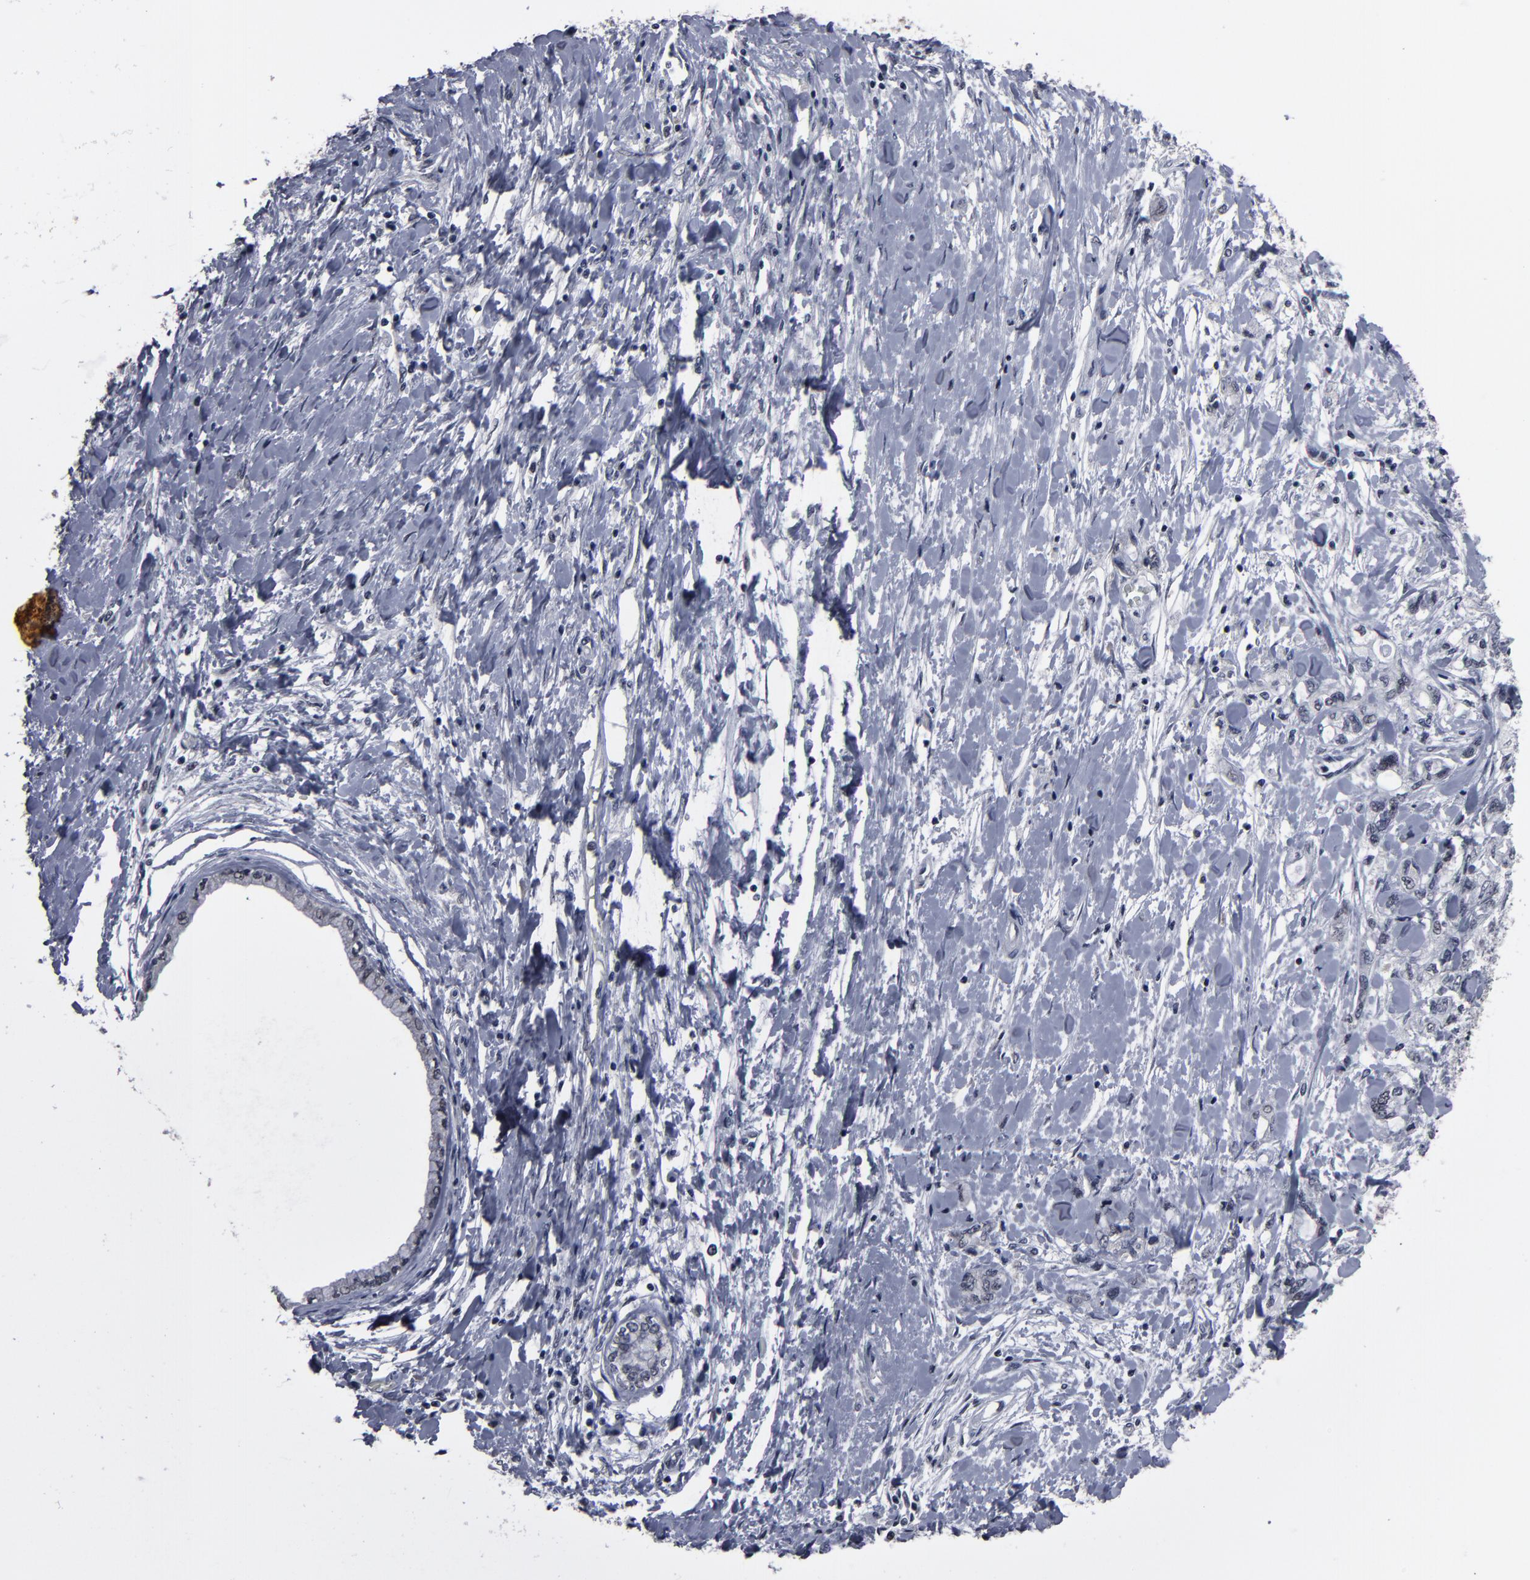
{"staining": {"intensity": "negative", "quantity": "none", "location": "none"}, "tissue": "pancreatic cancer", "cell_type": "Tumor cells", "image_type": "cancer", "snomed": [{"axis": "morphology", "description": "Adenocarcinoma, NOS"}, {"axis": "topography", "description": "Pancreas"}], "caption": "Protein analysis of adenocarcinoma (pancreatic) shows no significant expression in tumor cells.", "gene": "SSRP1", "patient": {"sex": "male", "age": 79}}